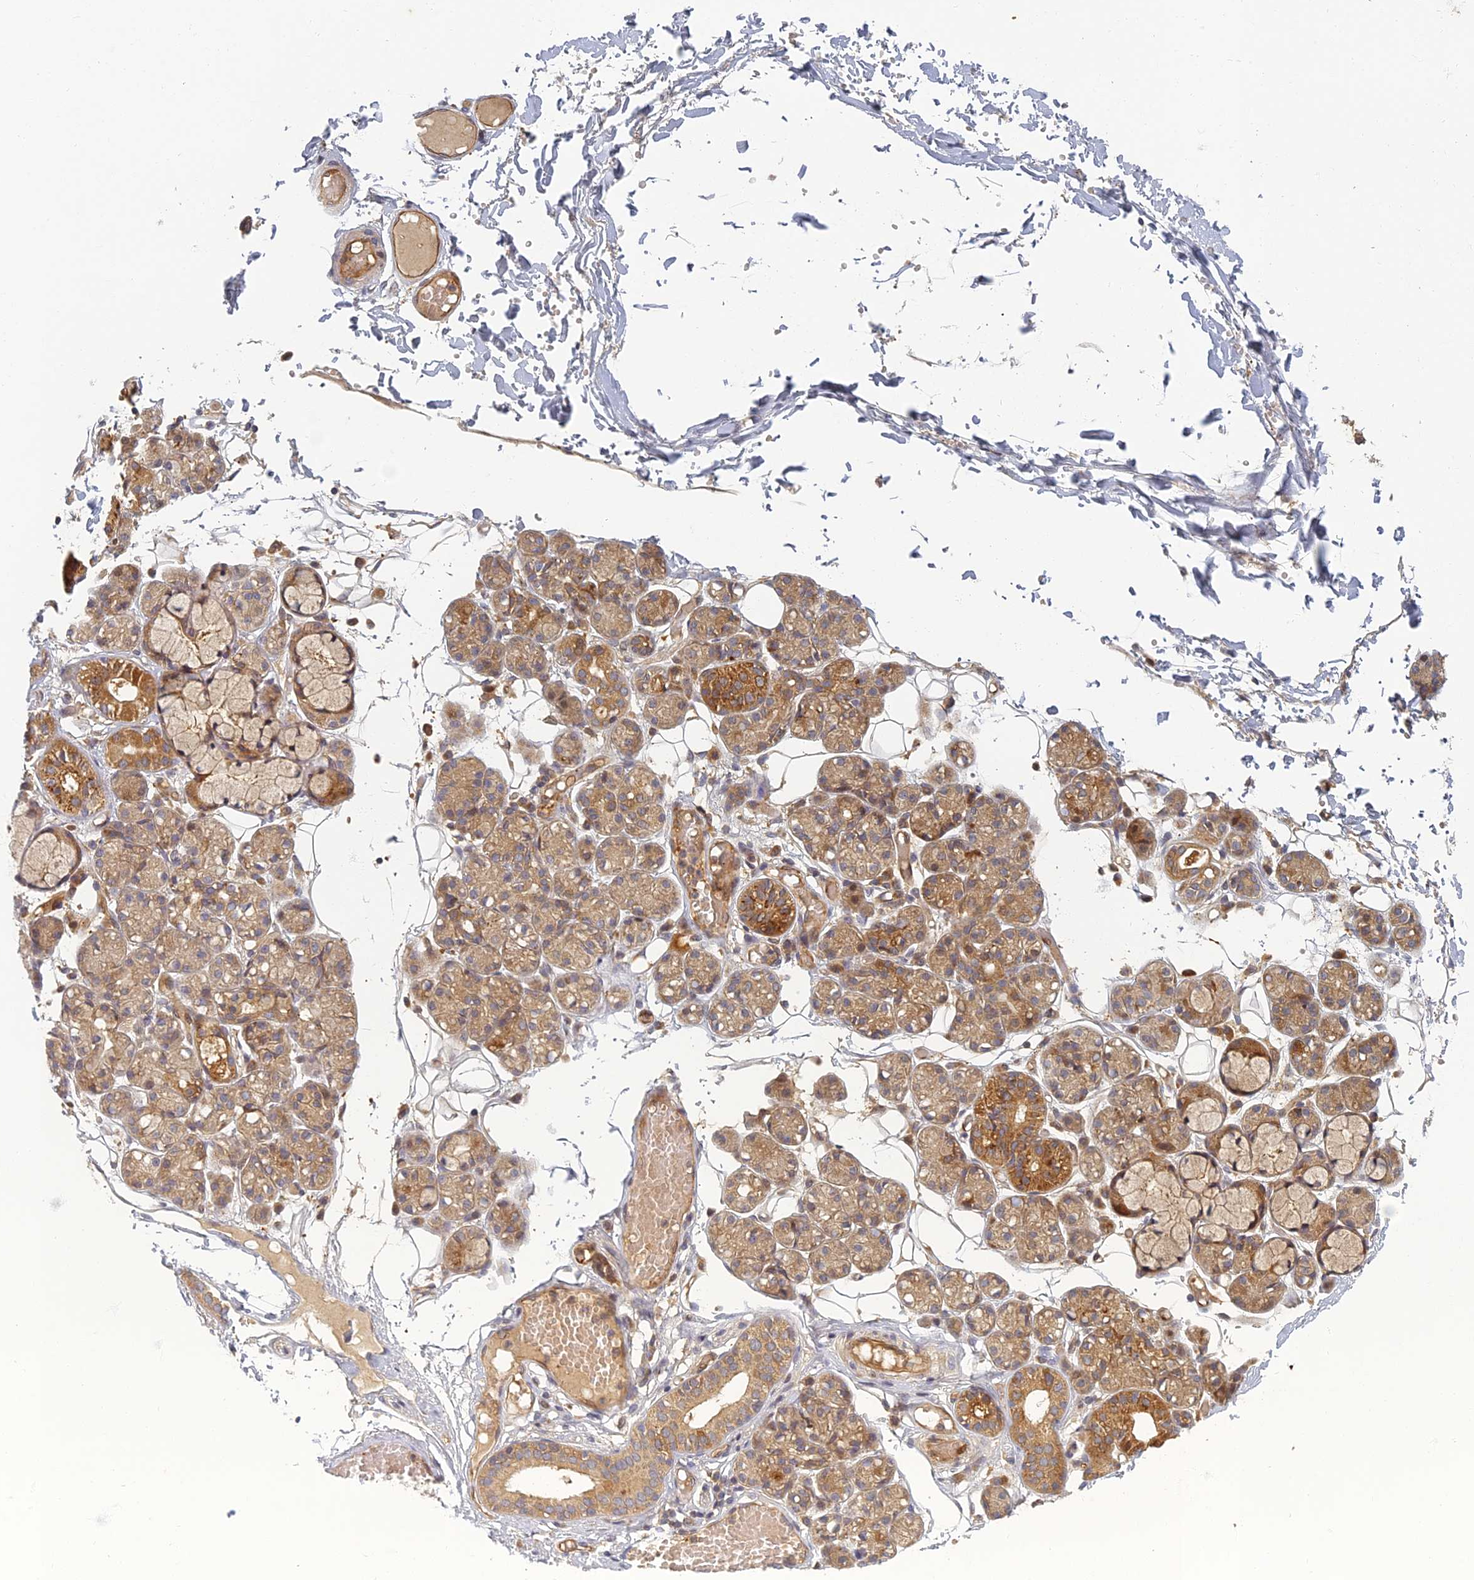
{"staining": {"intensity": "moderate", "quantity": ">75%", "location": "cytoplasmic/membranous"}, "tissue": "salivary gland", "cell_type": "Glandular cells", "image_type": "normal", "snomed": [{"axis": "morphology", "description": "Normal tissue, NOS"}, {"axis": "topography", "description": "Salivary gland"}], "caption": "This is an image of immunohistochemistry staining of unremarkable salivary gland, which shows moderate staining in the cytoplasmic/membranous of glandular cells.", "gene": "INO80D", "patient": {"sex": "male", "age": 63}}